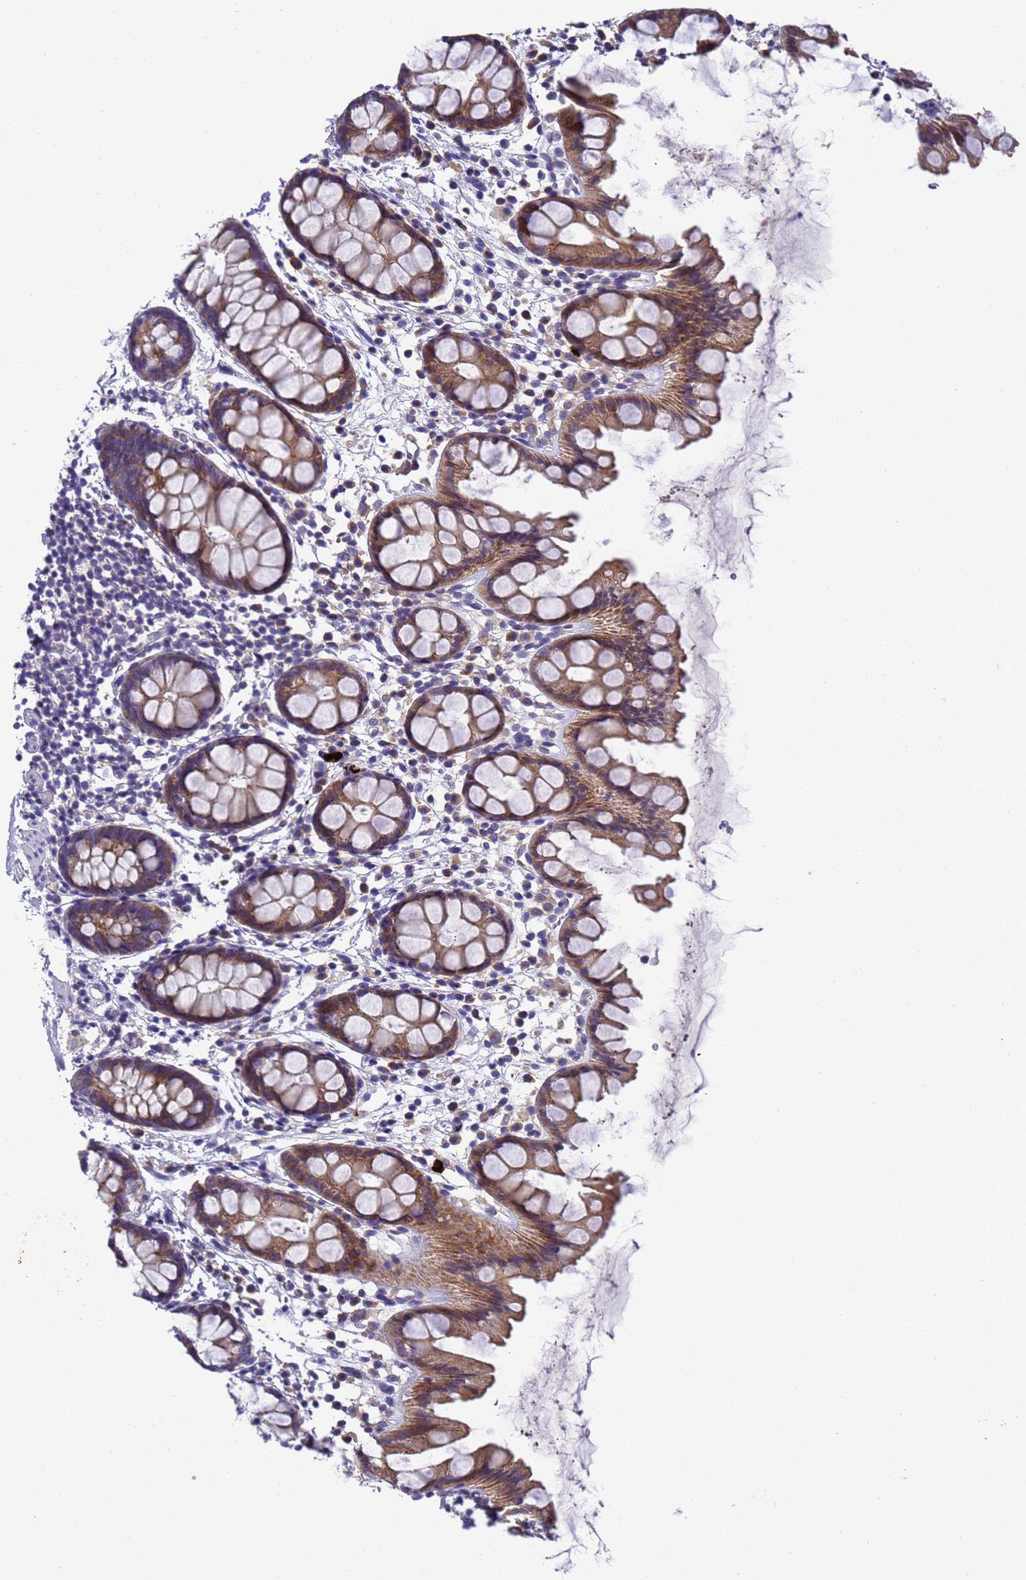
{"staining": {"intensity": "moderate", "quantity": ">75%", "location": "cytoplasmic/membranous"}, "tissue": "rectum", "cell_type": "Glandular cells", "image_type": "normal", "snomed": [{"axis": "morphology", "description": "Normal tissue, NOS"}, {"axis": "topography", "description": "Rectum"}], "caption": "Protein staining demonstrates moderate cytoplasmic/membranous positivity in approximately >75% of glandular cells in normal rectum. The protein is stained brown, and the nuclei are stained in blue (DAB (3,3'-diaminobenzidine) IHC with brightfield microscopy, high magnification).", "gene": "DCAF12L1", "patient": {"sex": "female", "age": 65}}